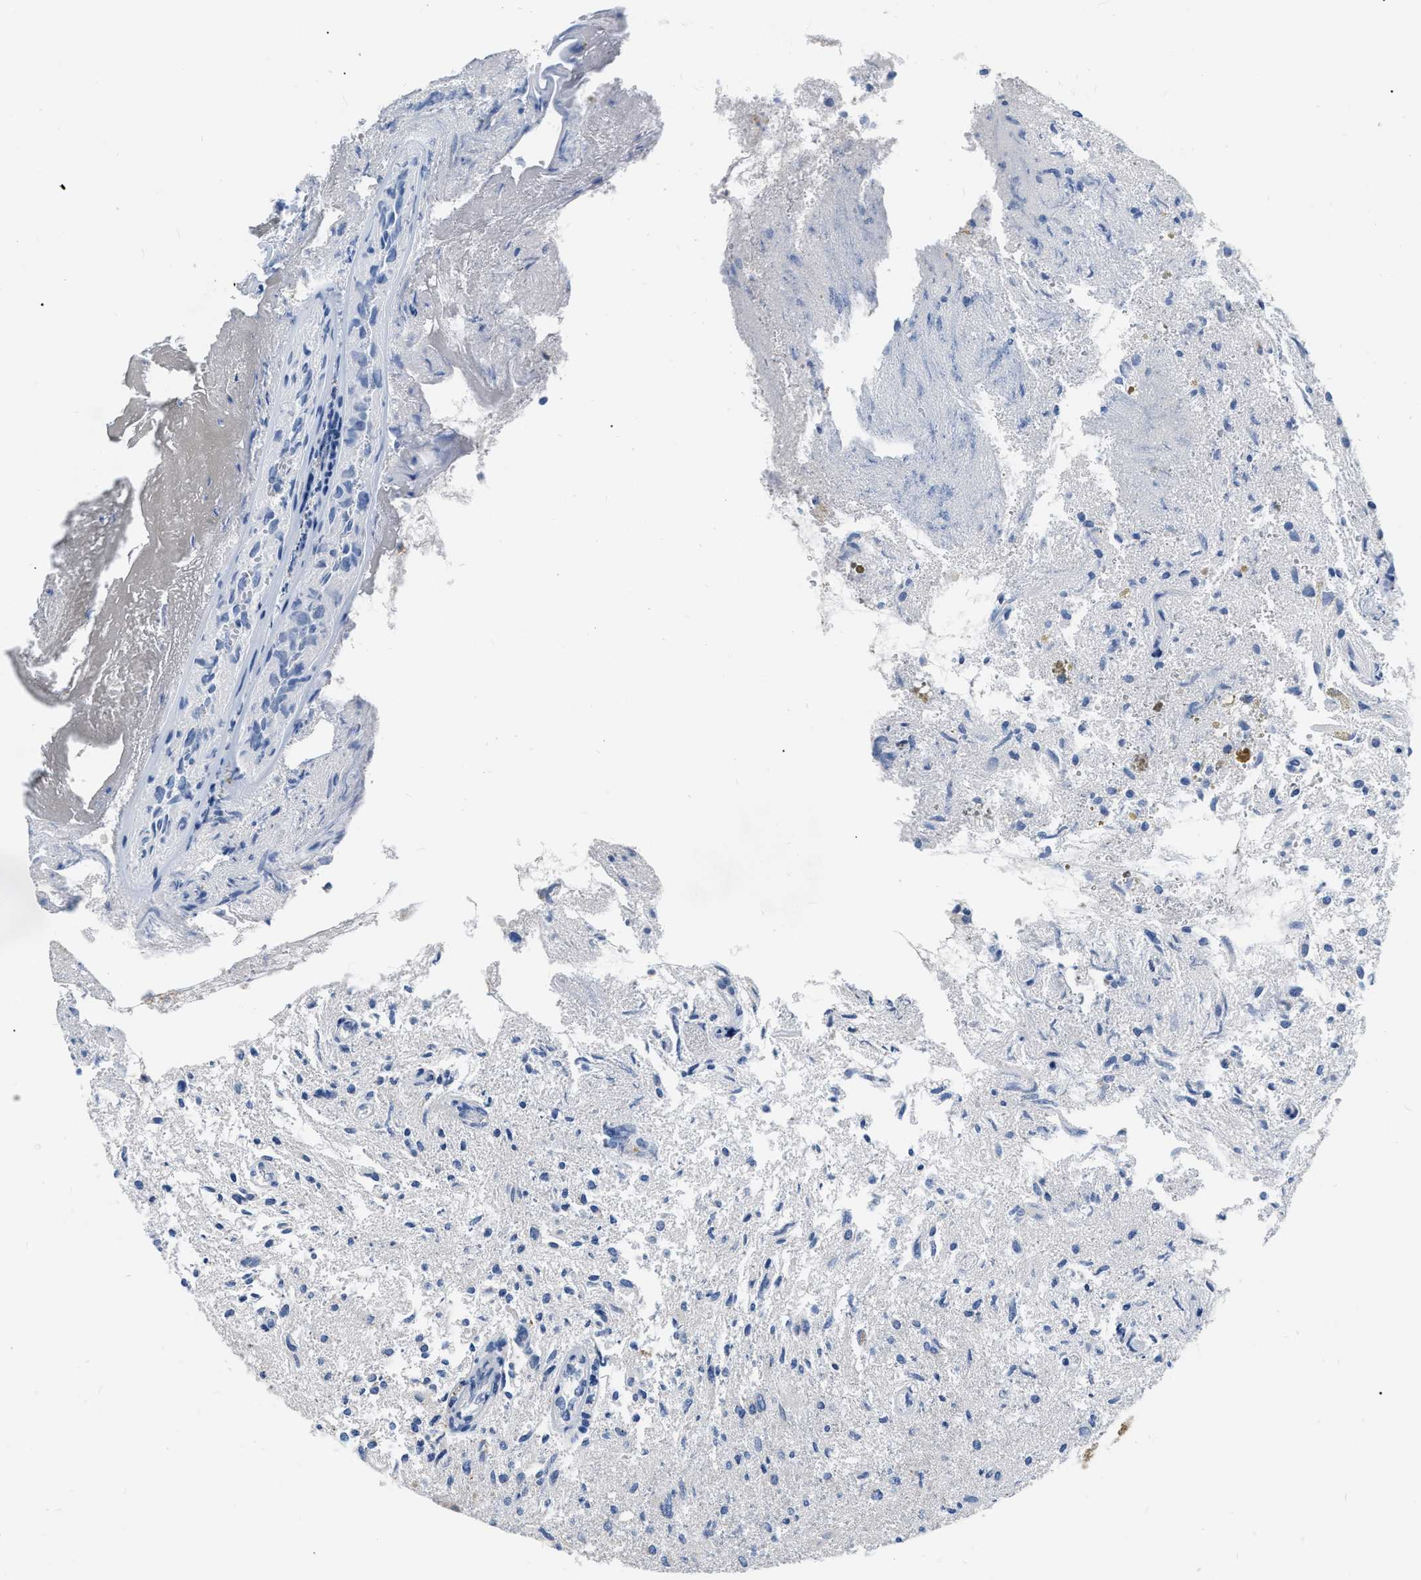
{"staining": {"intensity": "negative", "quantity": "none", "location": "none"}, "tissue": "glioma", "cell_type": "Tumor cells", "image_type": "cancer", "snomed": [{"axis": "morphology", "description": "Glioma, malignant, High grade"}, {"axis": "topography", "description": "Brain"}], "caption": "Immunohistochemistry (IHC) micrograph of neoplastic tissue: malignant high-grade glioma stained with DAB shows no significant protein positivity in tumor cells.", "gene": "DDX56", "patient": {"sex": "female", "age": 59}}